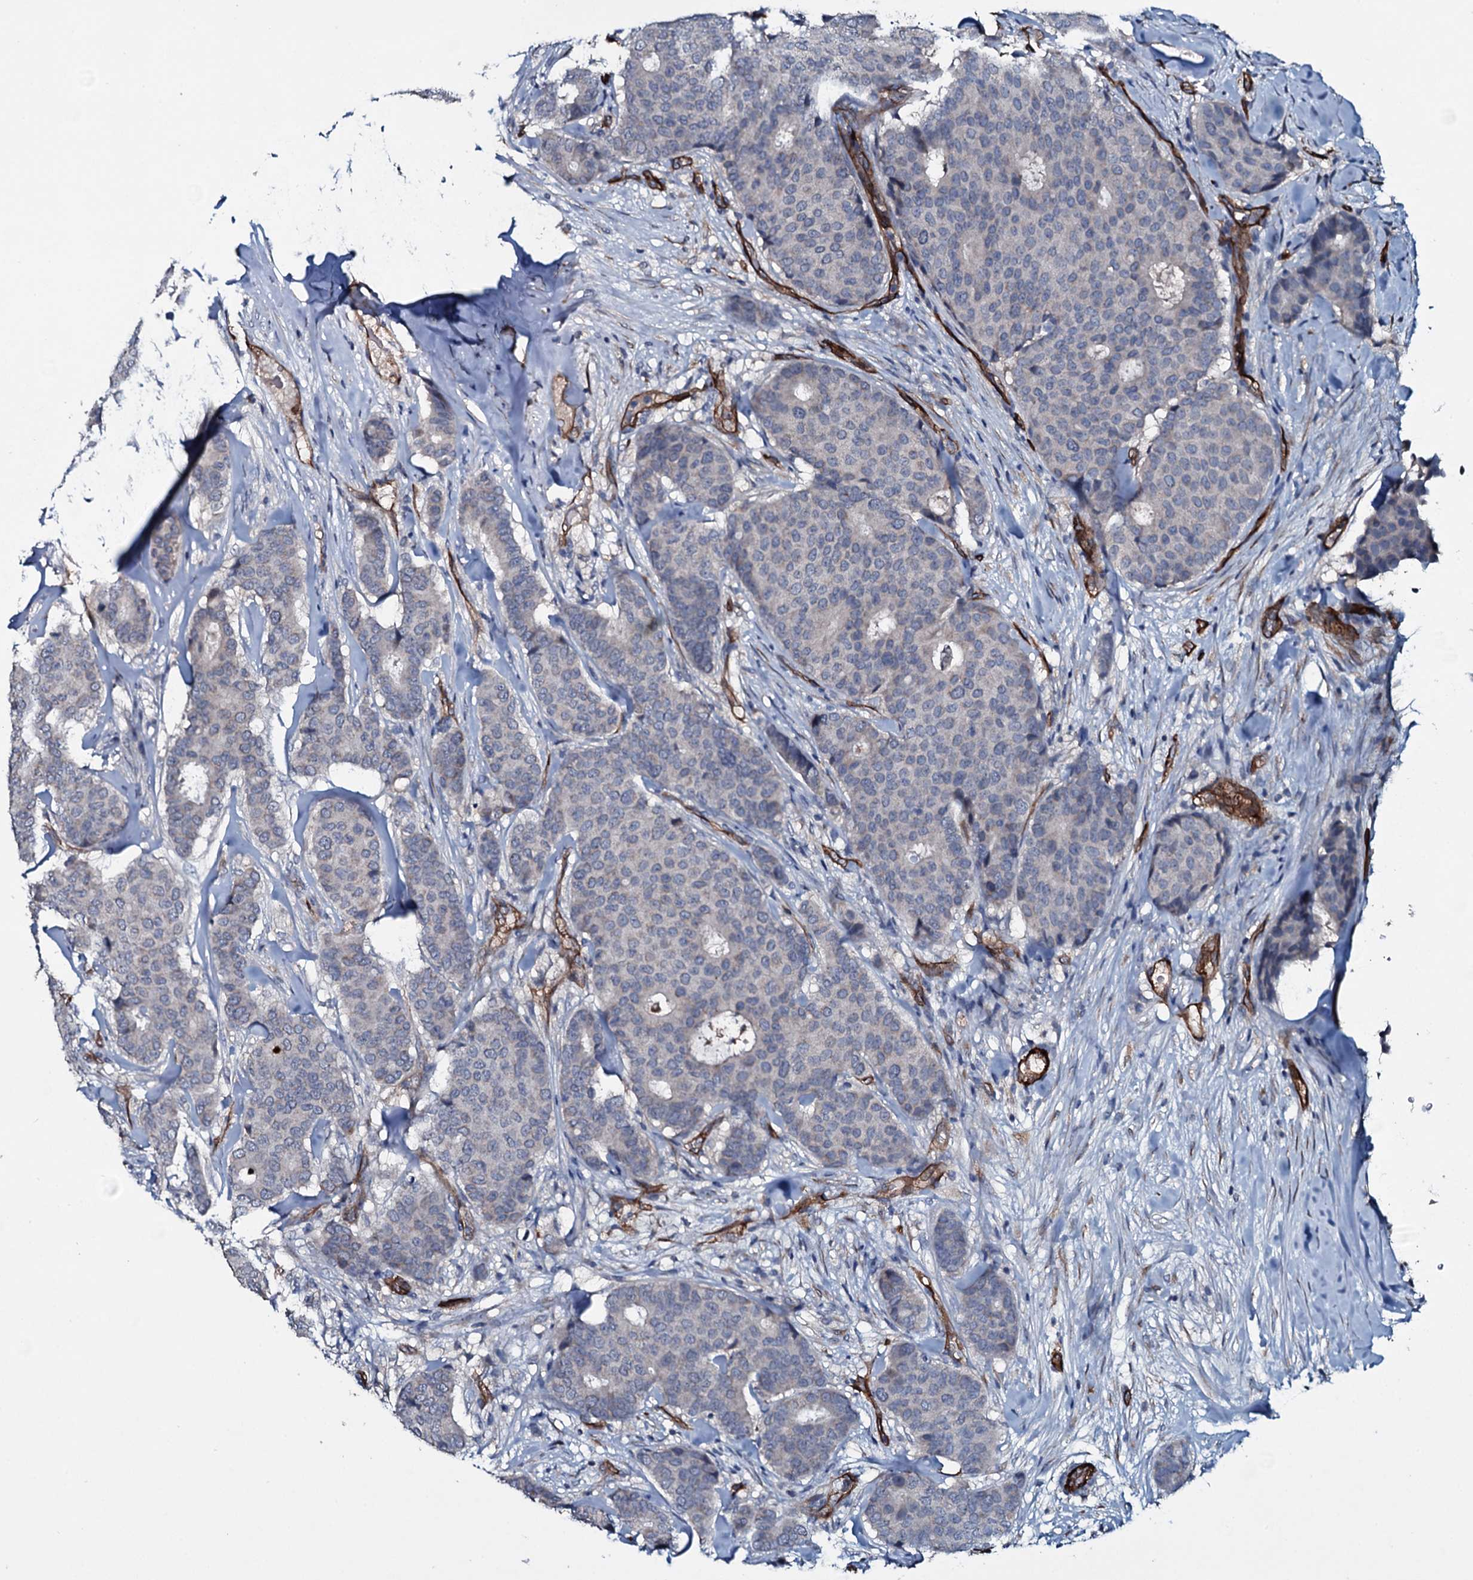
{"staining": {"intensity": "negative", "quantity": "none", "location": "none"}, "tissue": "breast cancer", "cell_type": "Tumor cells", "image_type": "cancer", "snomed": [{"axis": "morphology", "description": "Duct carcinoma"}, {"axis": "topography", "description": "Breast"}], "caption": "A photomicrograph of human breast cancer is negative for staining in tumor cells.", "gene": "CLEC14A", "patient": {"sex": "female", "age": 75}}